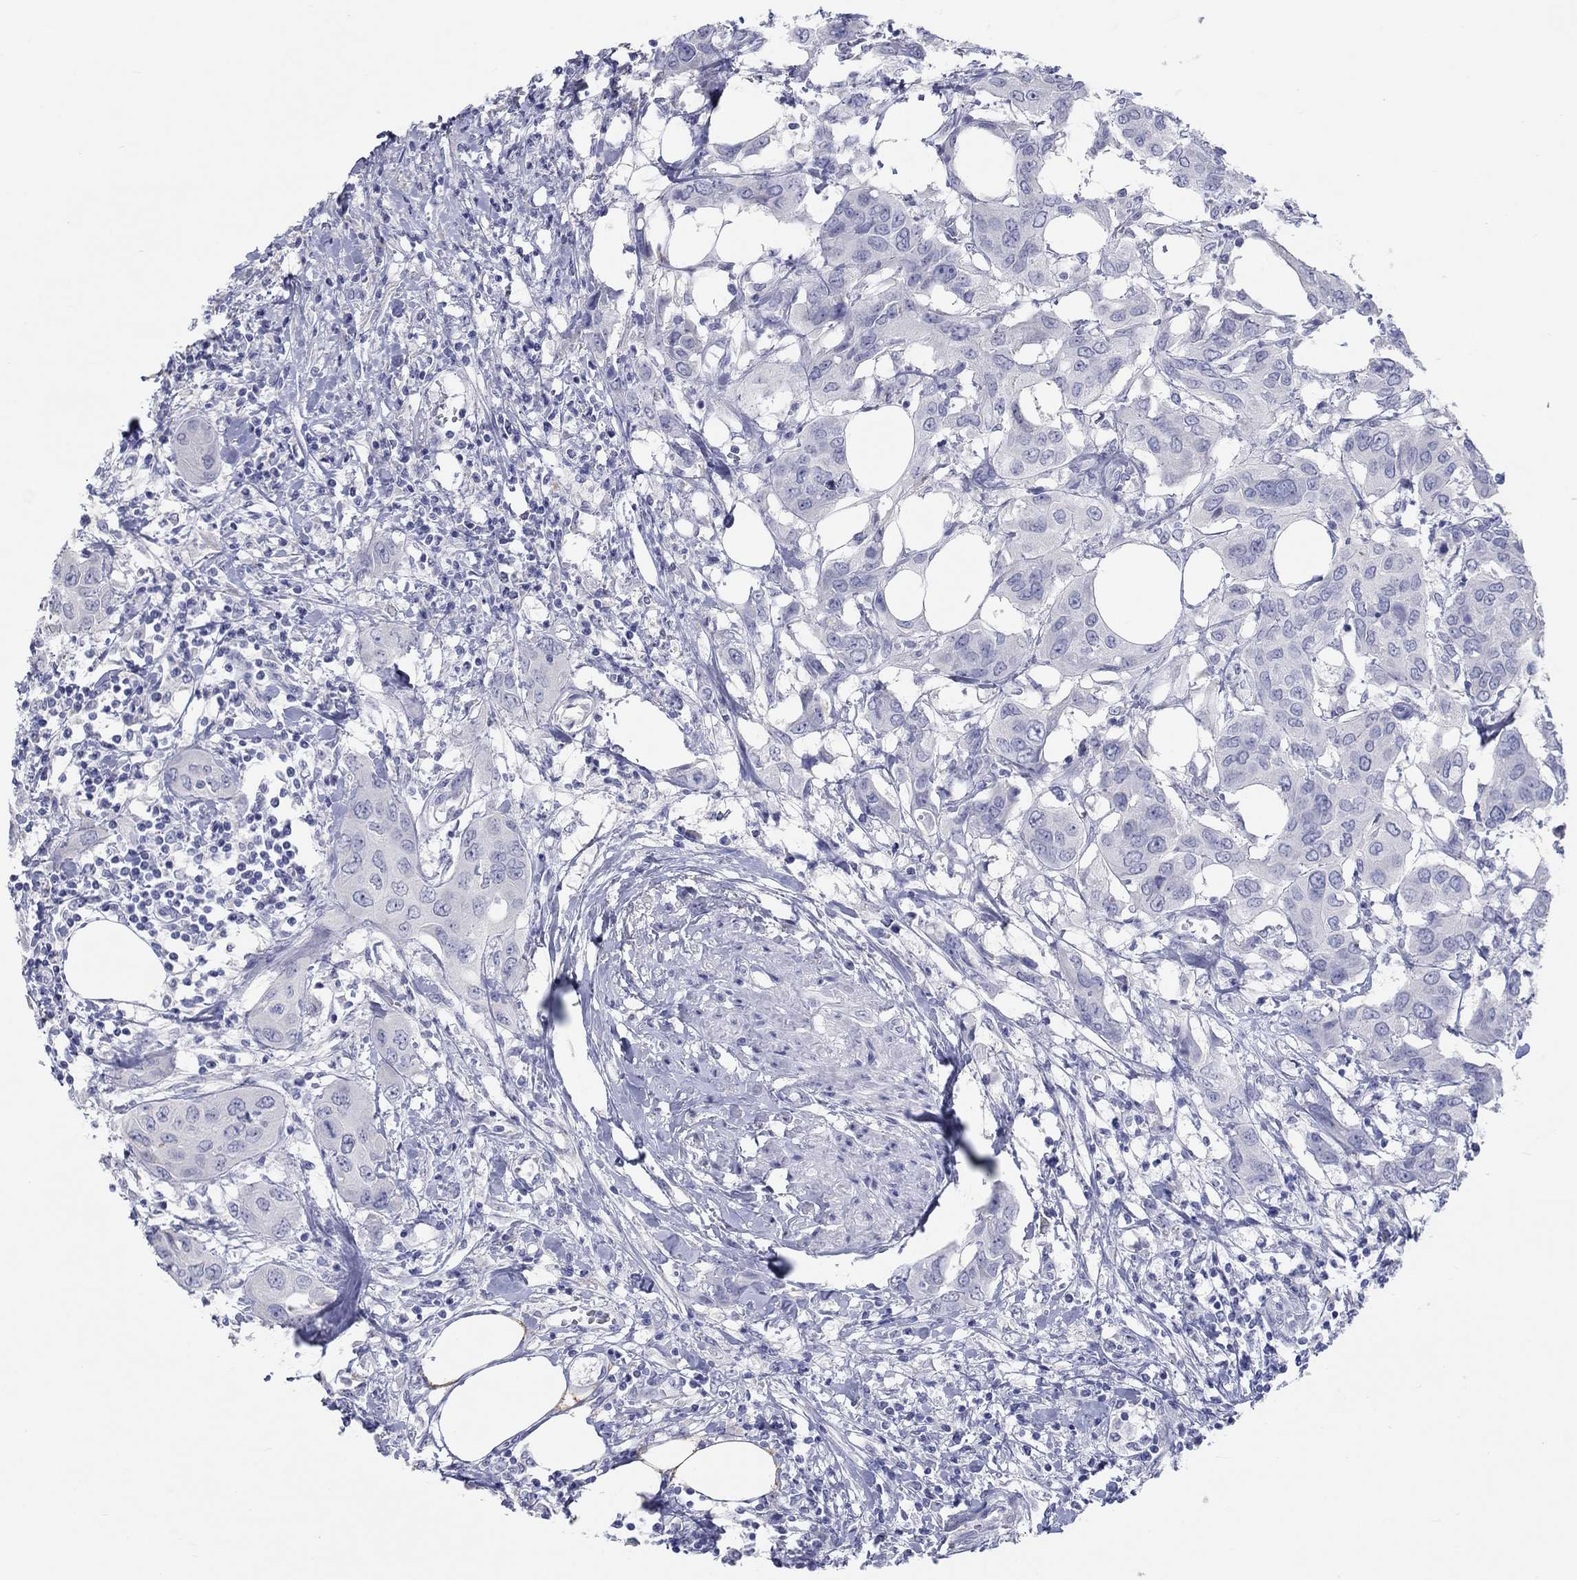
{"staining": {"intensity": "negative", "quantity": "none", "location": "none"}, "tissue": "urothelial cancer", "cell_type": "Tumor cells", "image_type": "cancer", "snomed": [{"axis": "morphology", "description": "Urothelial carcinoma, NOS"}, {"axis": "morphology", "description": "Urothelial carcinoma, High grade"}, {"axis": "topography", "description": "Urinary bladder"}], "caption": "DAB (3,3'-diaminobenzidine) immunohistochemical staining of human urothelial carcinoma (high-grade) displays no significant positivity in tumor cells.", "gene": "LRRC4C", "patient": {"sex": "male", "age": 63}}